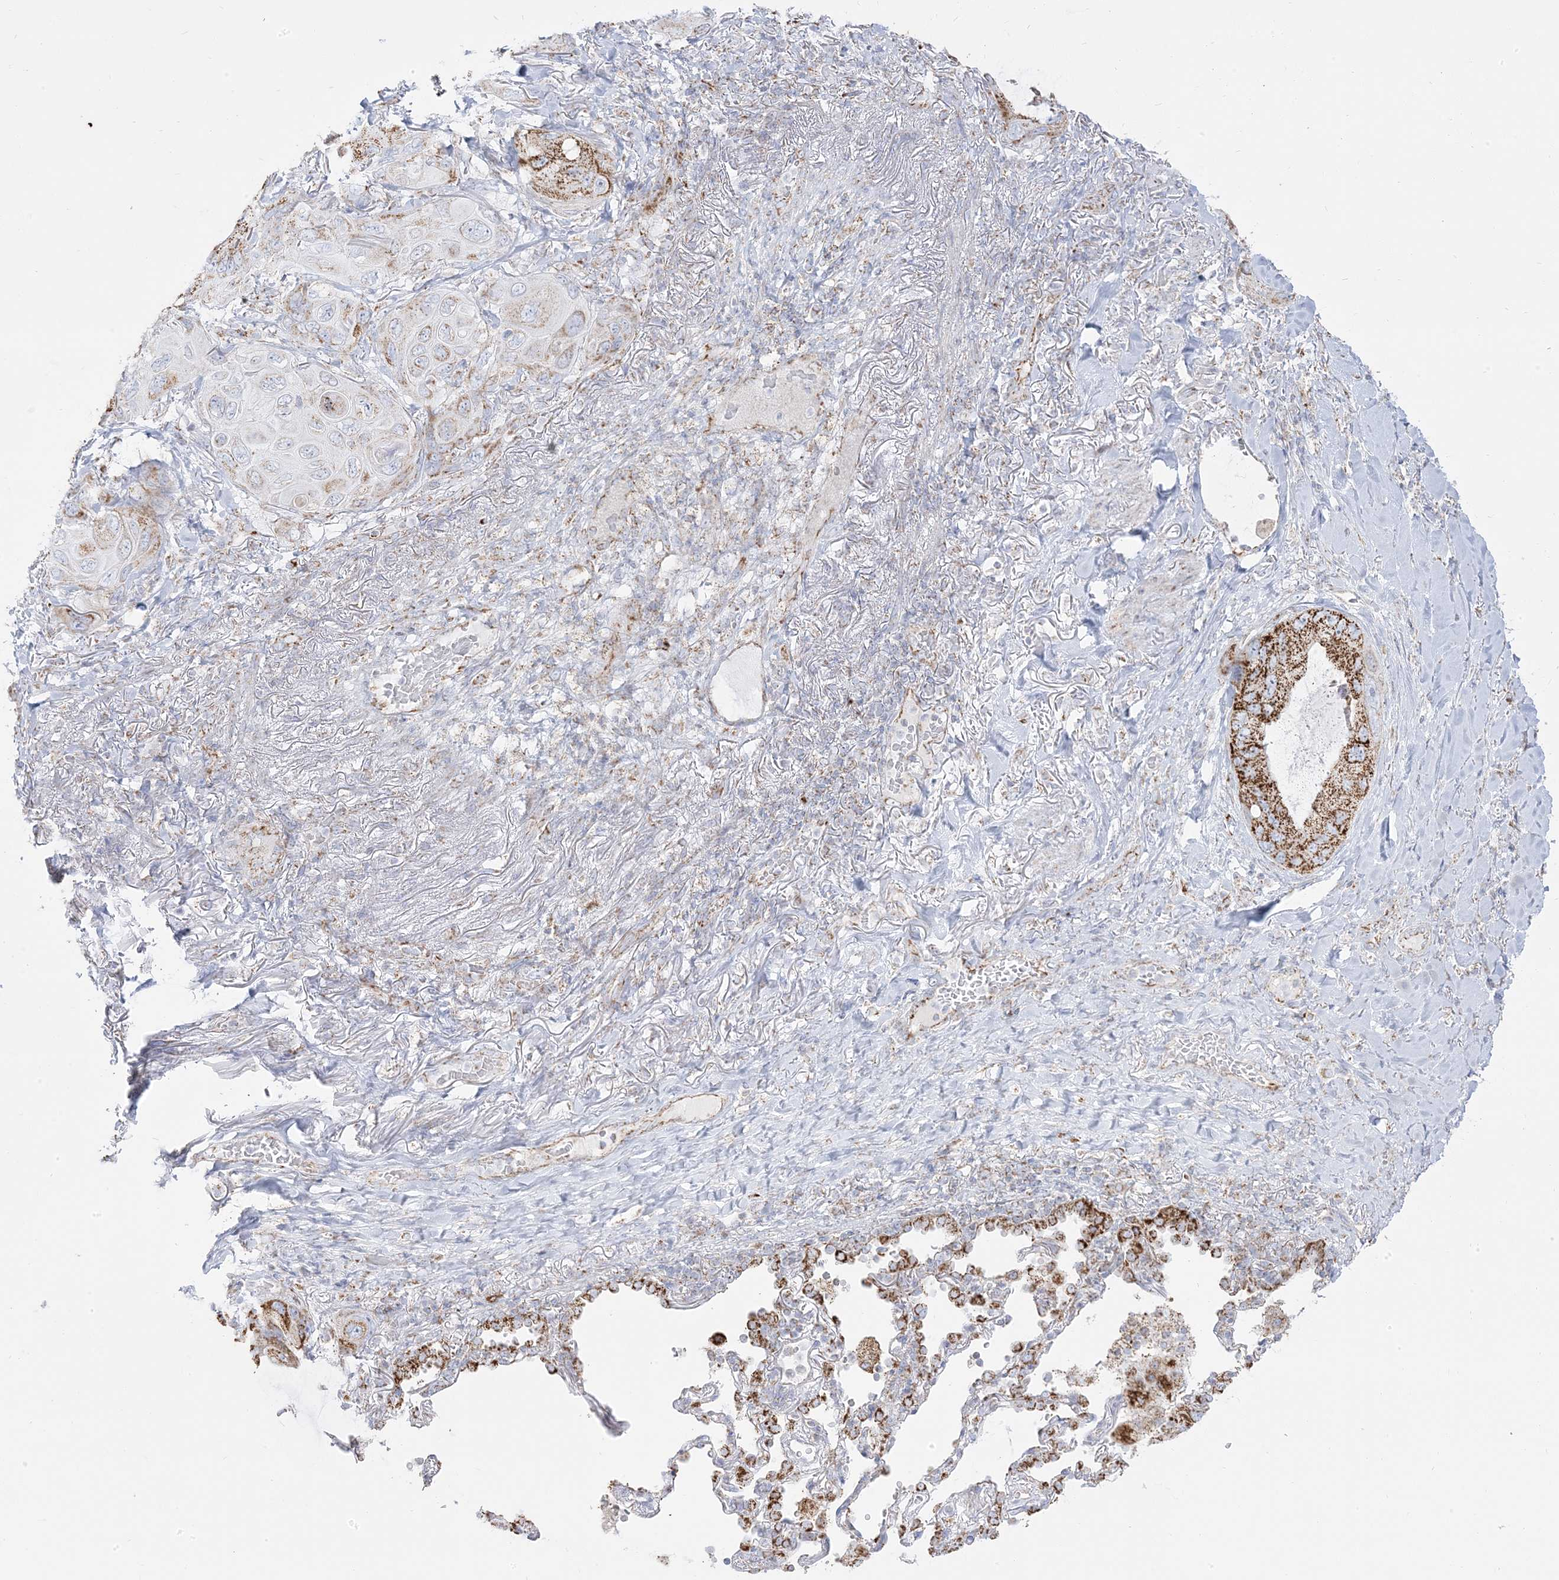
{"staining": {"intensity": "moderate", "quantity": ">75%", "location": "cytoplasmic/membranous"}, "tissue": "lung cancer", "cell_type": "Tumor cells", "image_type": "cancer", "snomed": [{"axis": "morphology", "description": "Squamous cell carcinoma, NOS"}, {"axis": "topography", "description": "Lung"}], "caption": "Lung cancer tissue exhibits moderate cytoplasmic/membranous expression in approximately >75% of tumor cells", "gene": "PCCB", "patient": {"sex": "female", "age": 73}}